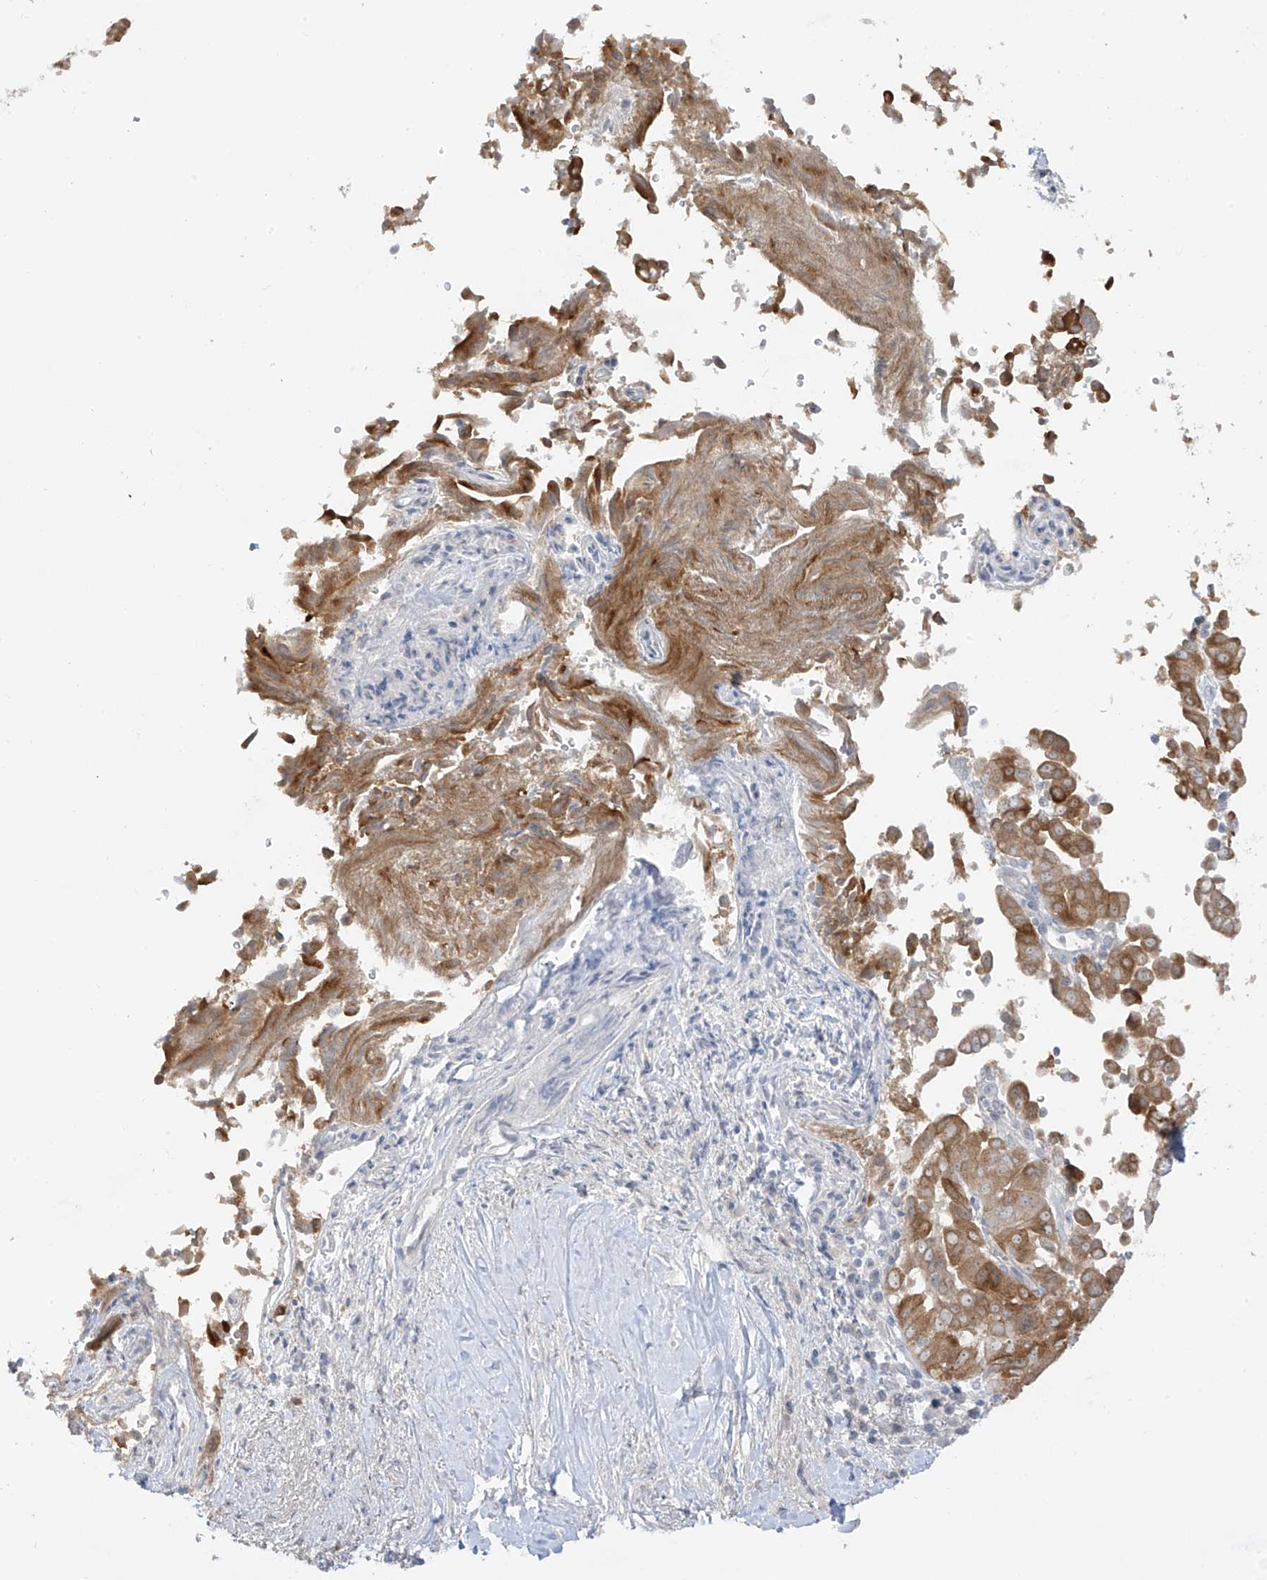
{"staining": {"intensity": "strong", "quantity": "25%-75%", "location": "cytoplasmic/membranous"}, "tissue": "liver cancer", "cell_type": "Tumor cells", "image_type": "cancer", "snomed": [{"axis": "morphology", "description": "Cholangiocarcinoma"}, {"axis": "topography", "description": "Liver"}], "caption": "Immunohistochemistry histopathology image of neoplastic tissue: human liver cancer stained using immunohistochemistry (IHC) shows high levels of strong protein expression localized specifically in the cytoplasmic/membranous of tumor cells, appearing as a cytoplasmic/membranous brown color.", "gene": "DCDC2", "patient": {"sex": "female", "age": 75}}